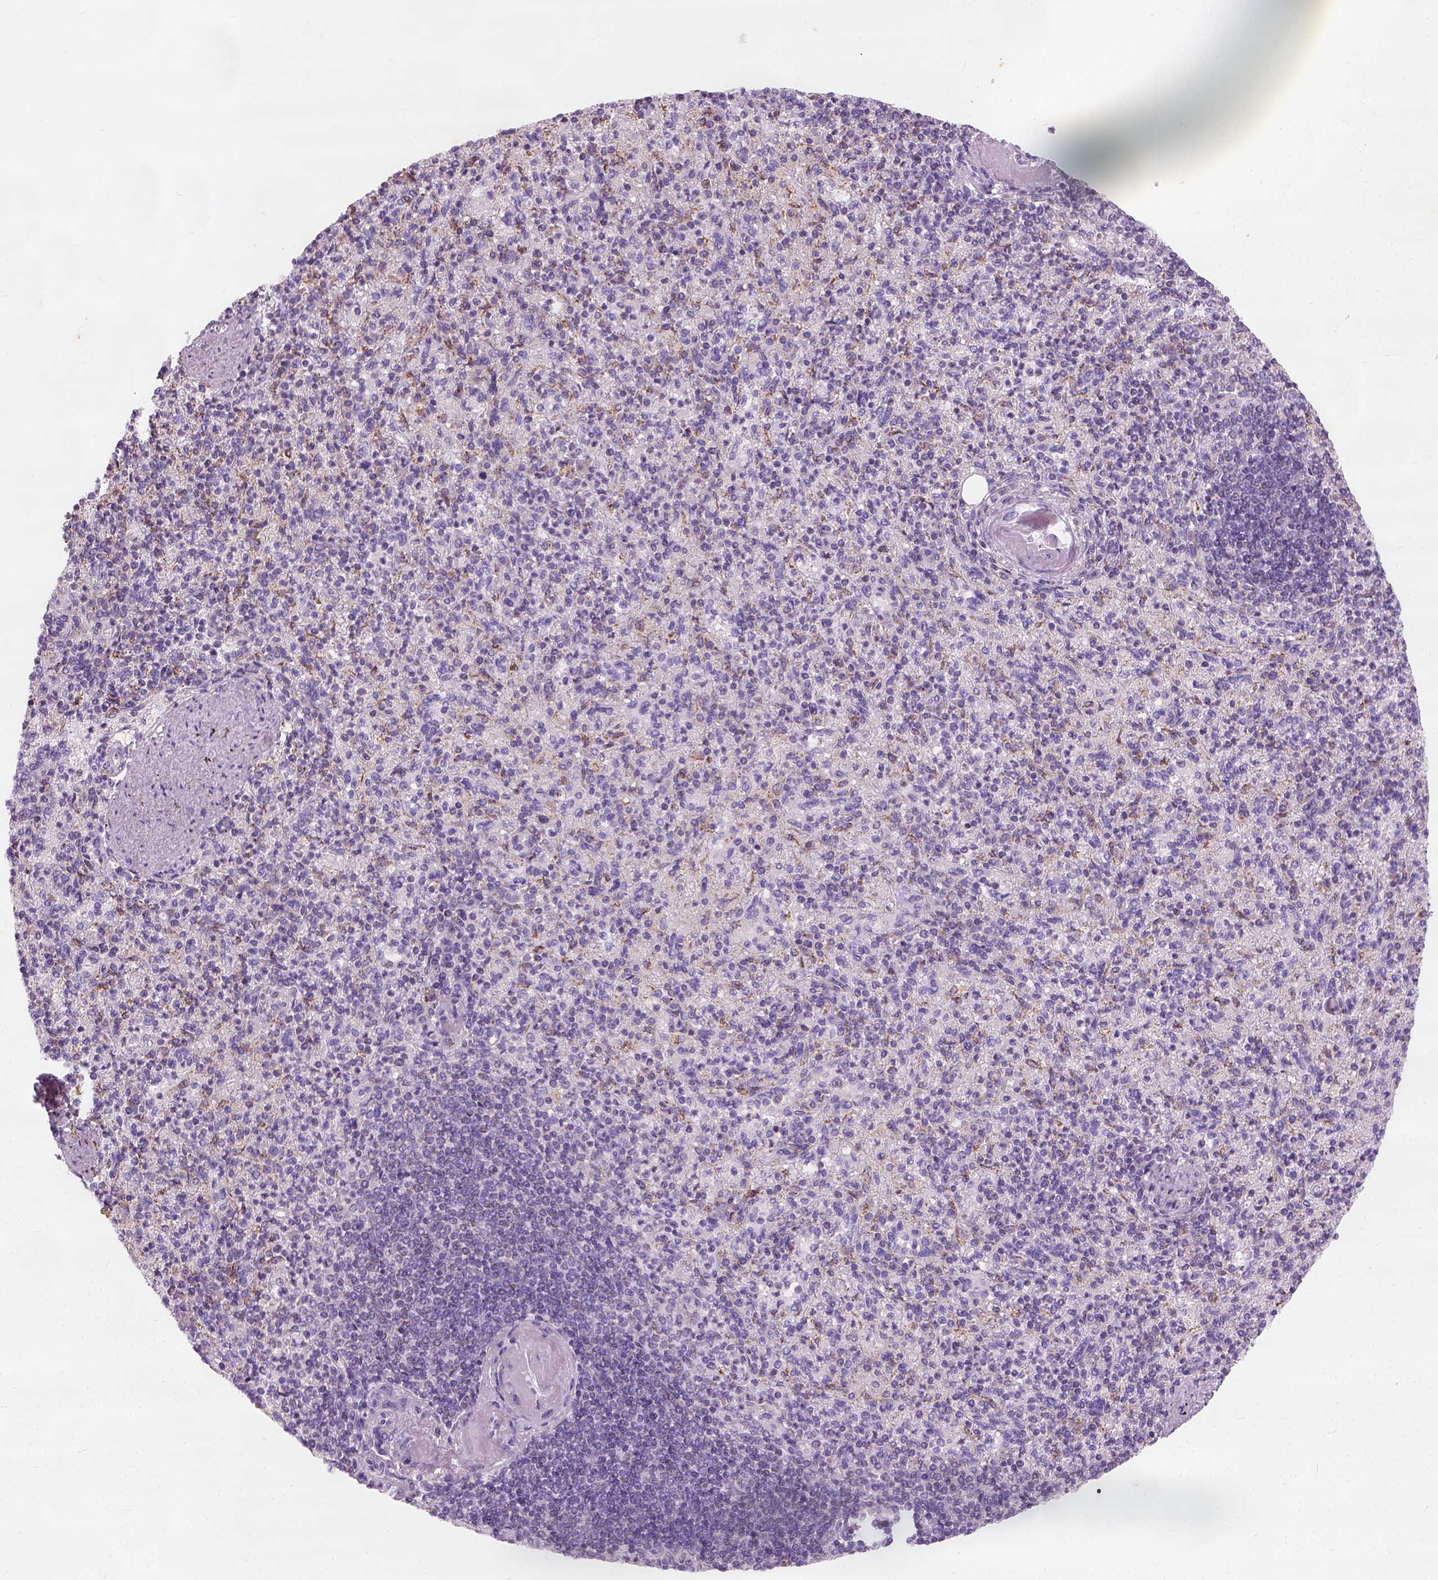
{"staining": {"intensity": "negative", "quantity": "none", "location": "none"}, "tissue": "spleen", "cell_type": "Cells in red pulp", "image_type": "normal", "snomed": [{"axis": "morphology", "description": "Normal tissue, NOS"}, {"axis": "topography", "description": "Spleen"}], "caption": "This is an immunohistochemistry histopathology image of normal spleen. There is no staining in cells in red pulp.", "gene": "CHODL", "patient": {"sex": "female", "age": 74}}